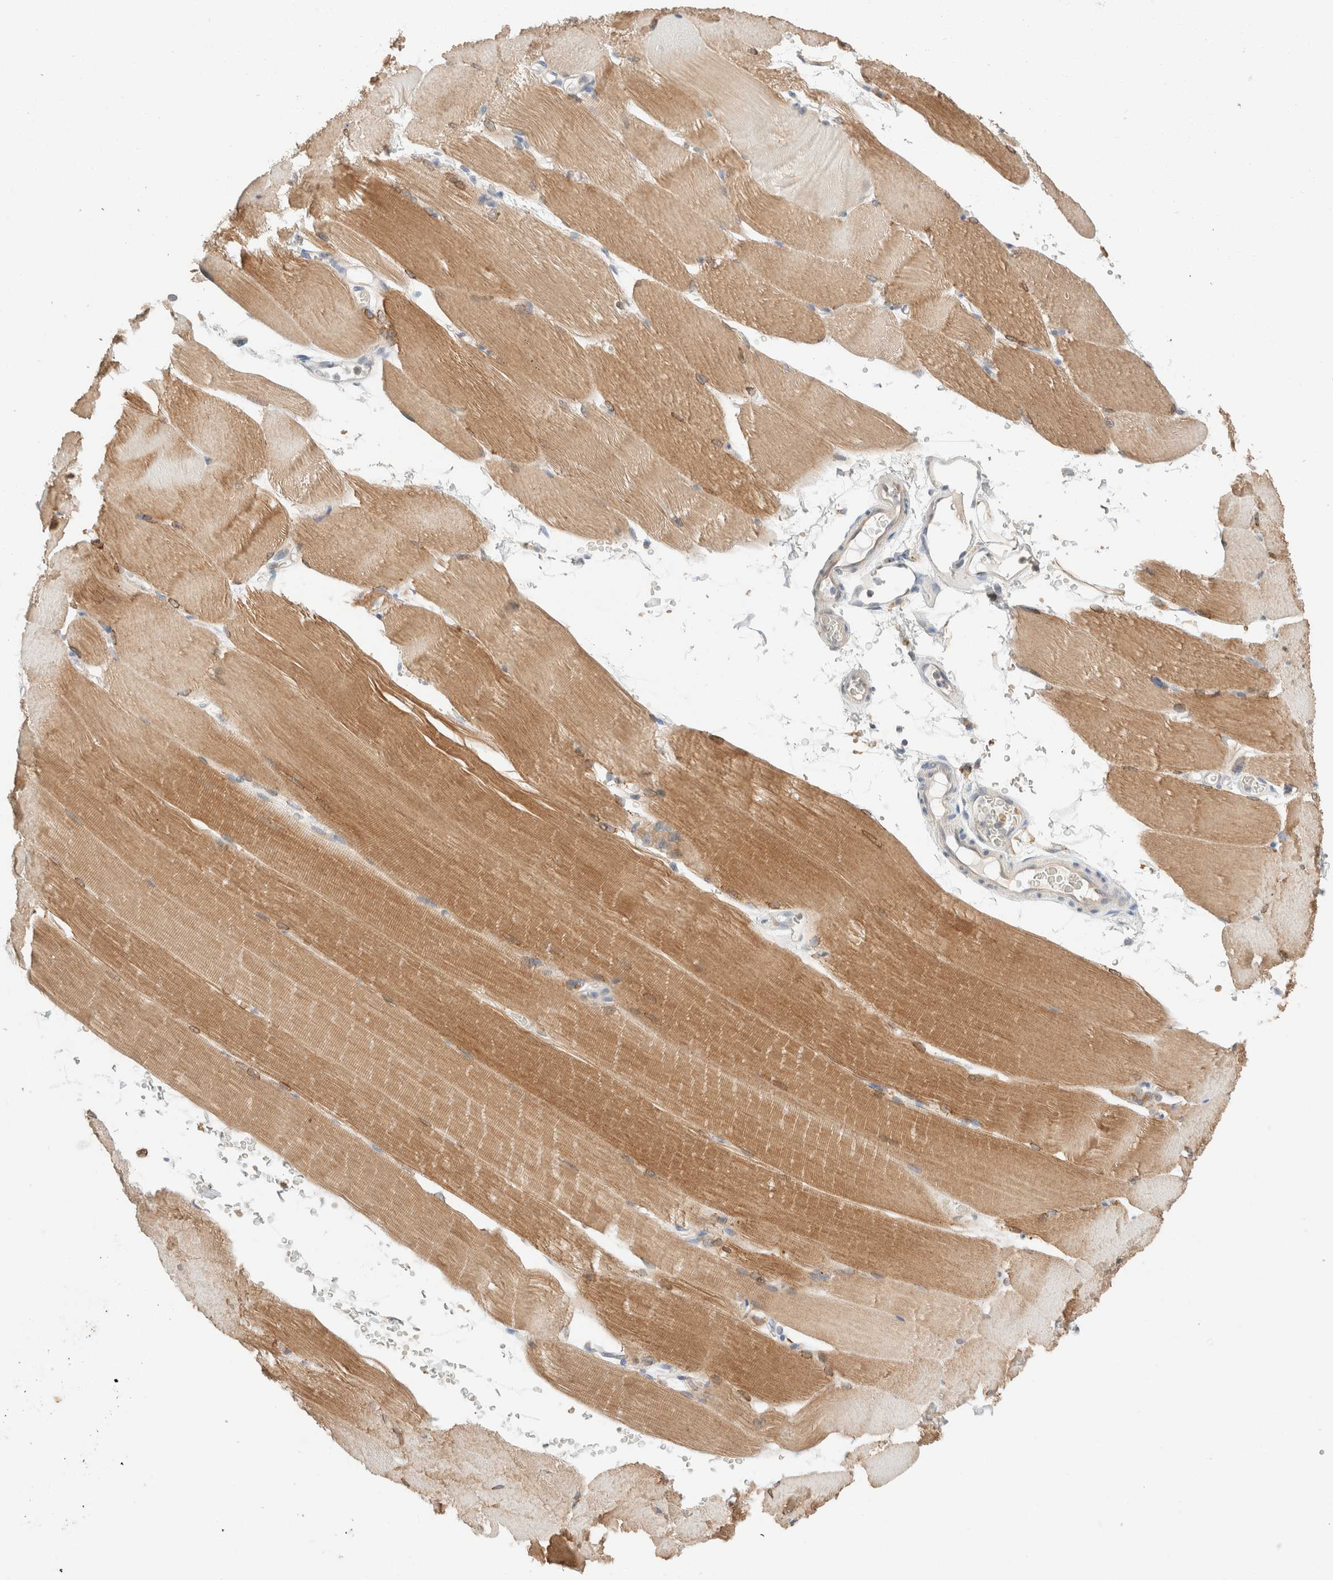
{"staining": {"intensity": "moderate", "quantity": ">75%", "location": "cytoplasmic/membranous,nuclear"}, "tissue": "skeletal muscle", "cell_type": "Myocytes", "image_type": "normal", "snomed": [{"axis": "morphology", "description": "Normal tissue, NOS"}, {"axis": "topography", "description": "Skeletal muscle"}, {"axis": "topography", "description": "Parathyroid gland"}], "caption": "This photomicrograph demonstrates immunohistochemistry (IHC) staining of benign human skeletal muscle, with medium moderate cytoplasmic/membranous,nuclear positivity in about >75% of myocytes.", "gene": "TUBD1", "patient": {"sex": "female", "age": 37}}